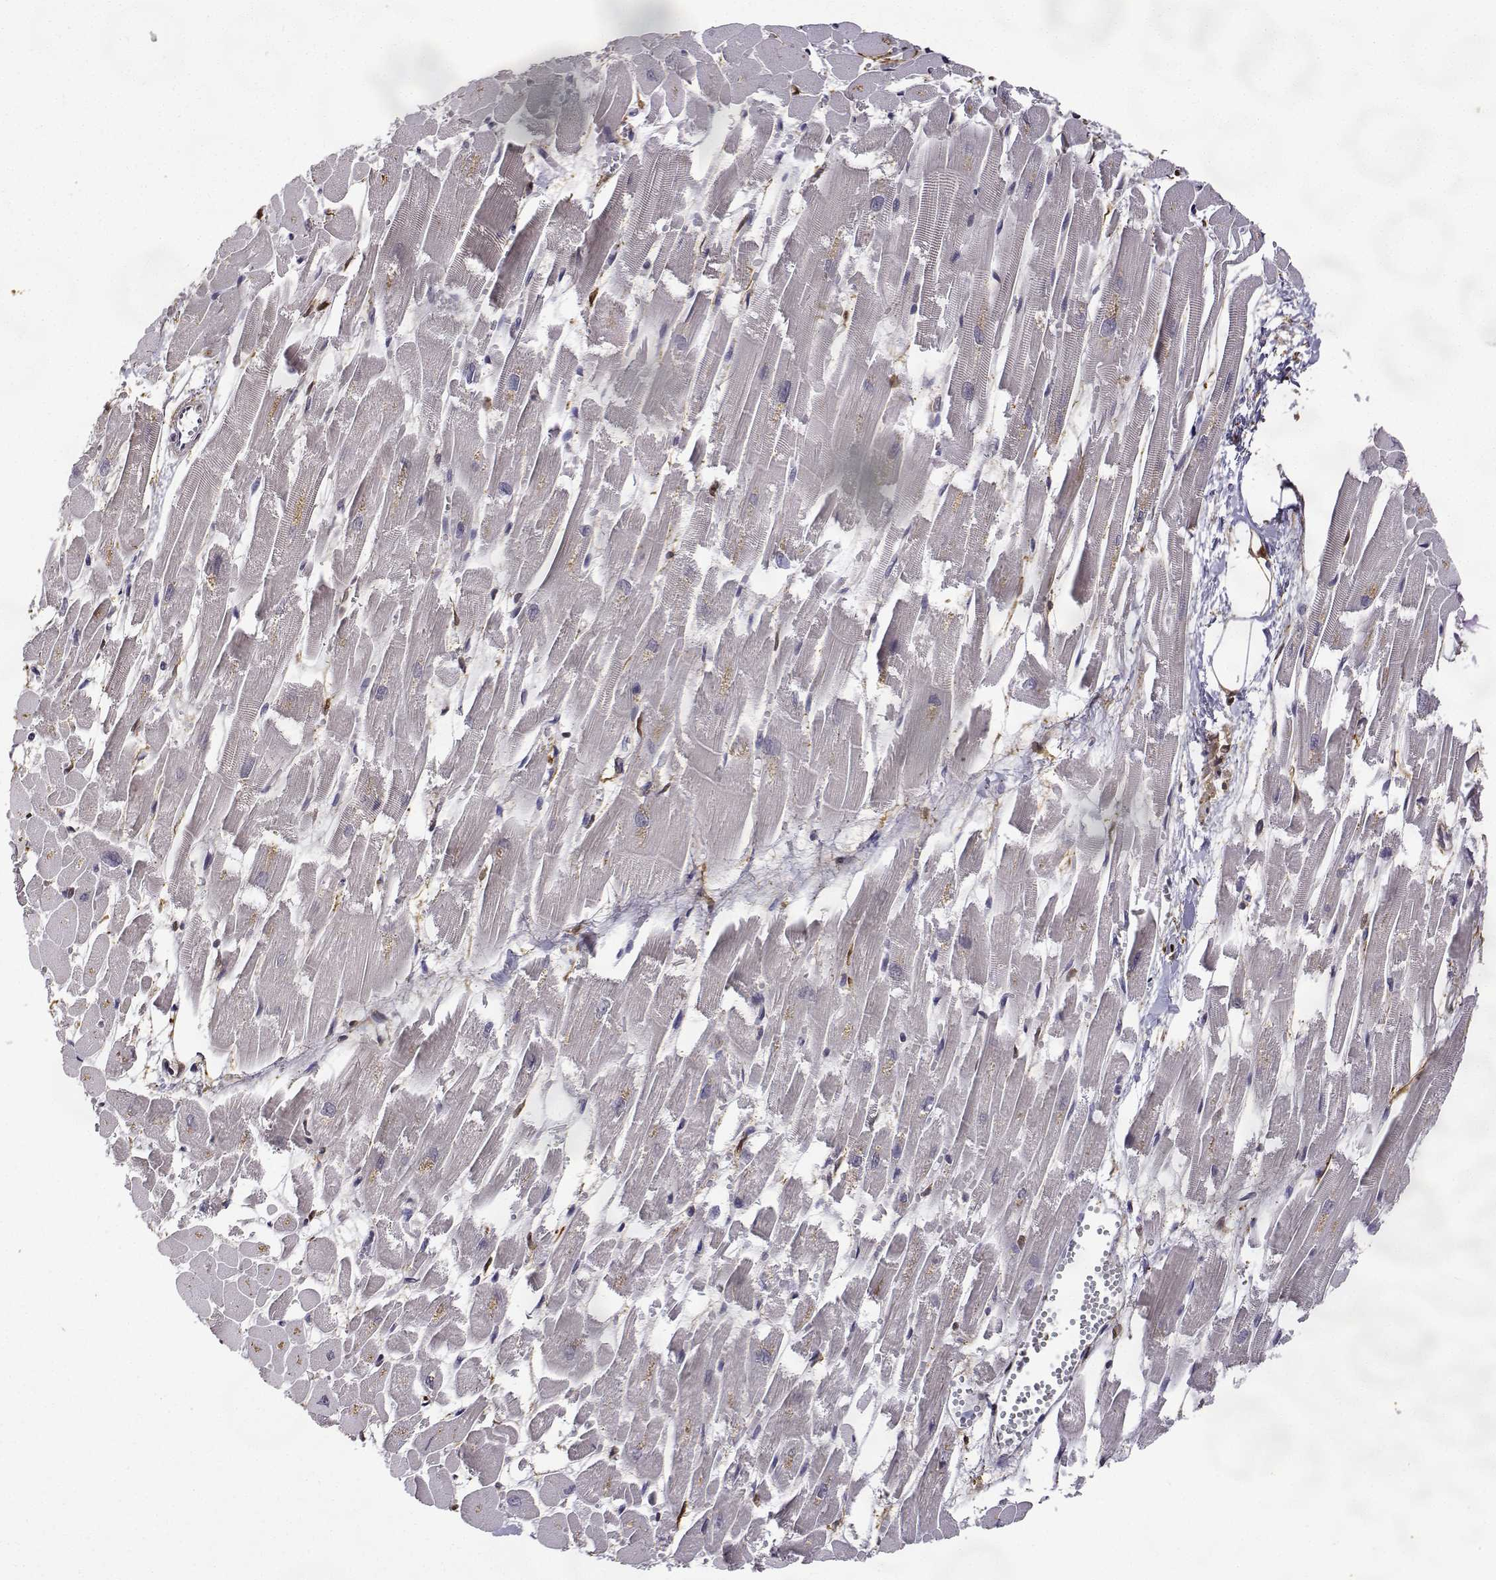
{"staining": {"intensity": "negative", "quantity": "none", "location": "none"}, "tissue": "heart muscle", "cell_type": "Cardiomyocytes", "image_type": "normal", "snomed": [{"axis": "morphology", "description": "Normal tissue, NOS"}, {"axis": "topography", "description": "Heart"}], "caption": "Immunohistochemistry (IHC) image of unremarkable heart muscle: heart muscle stained with DAB (3,3'-diaminobenzidine) displays no significant protein positivity in cardiomyocytes. Brightfield microscopy of immunohistochemistry (IHC) stained with DAB (brown) and hematoxylin (blue), captured at high magnification.", "gene": "PHGDH", "patient": {"sex": "female", "age": 52}}